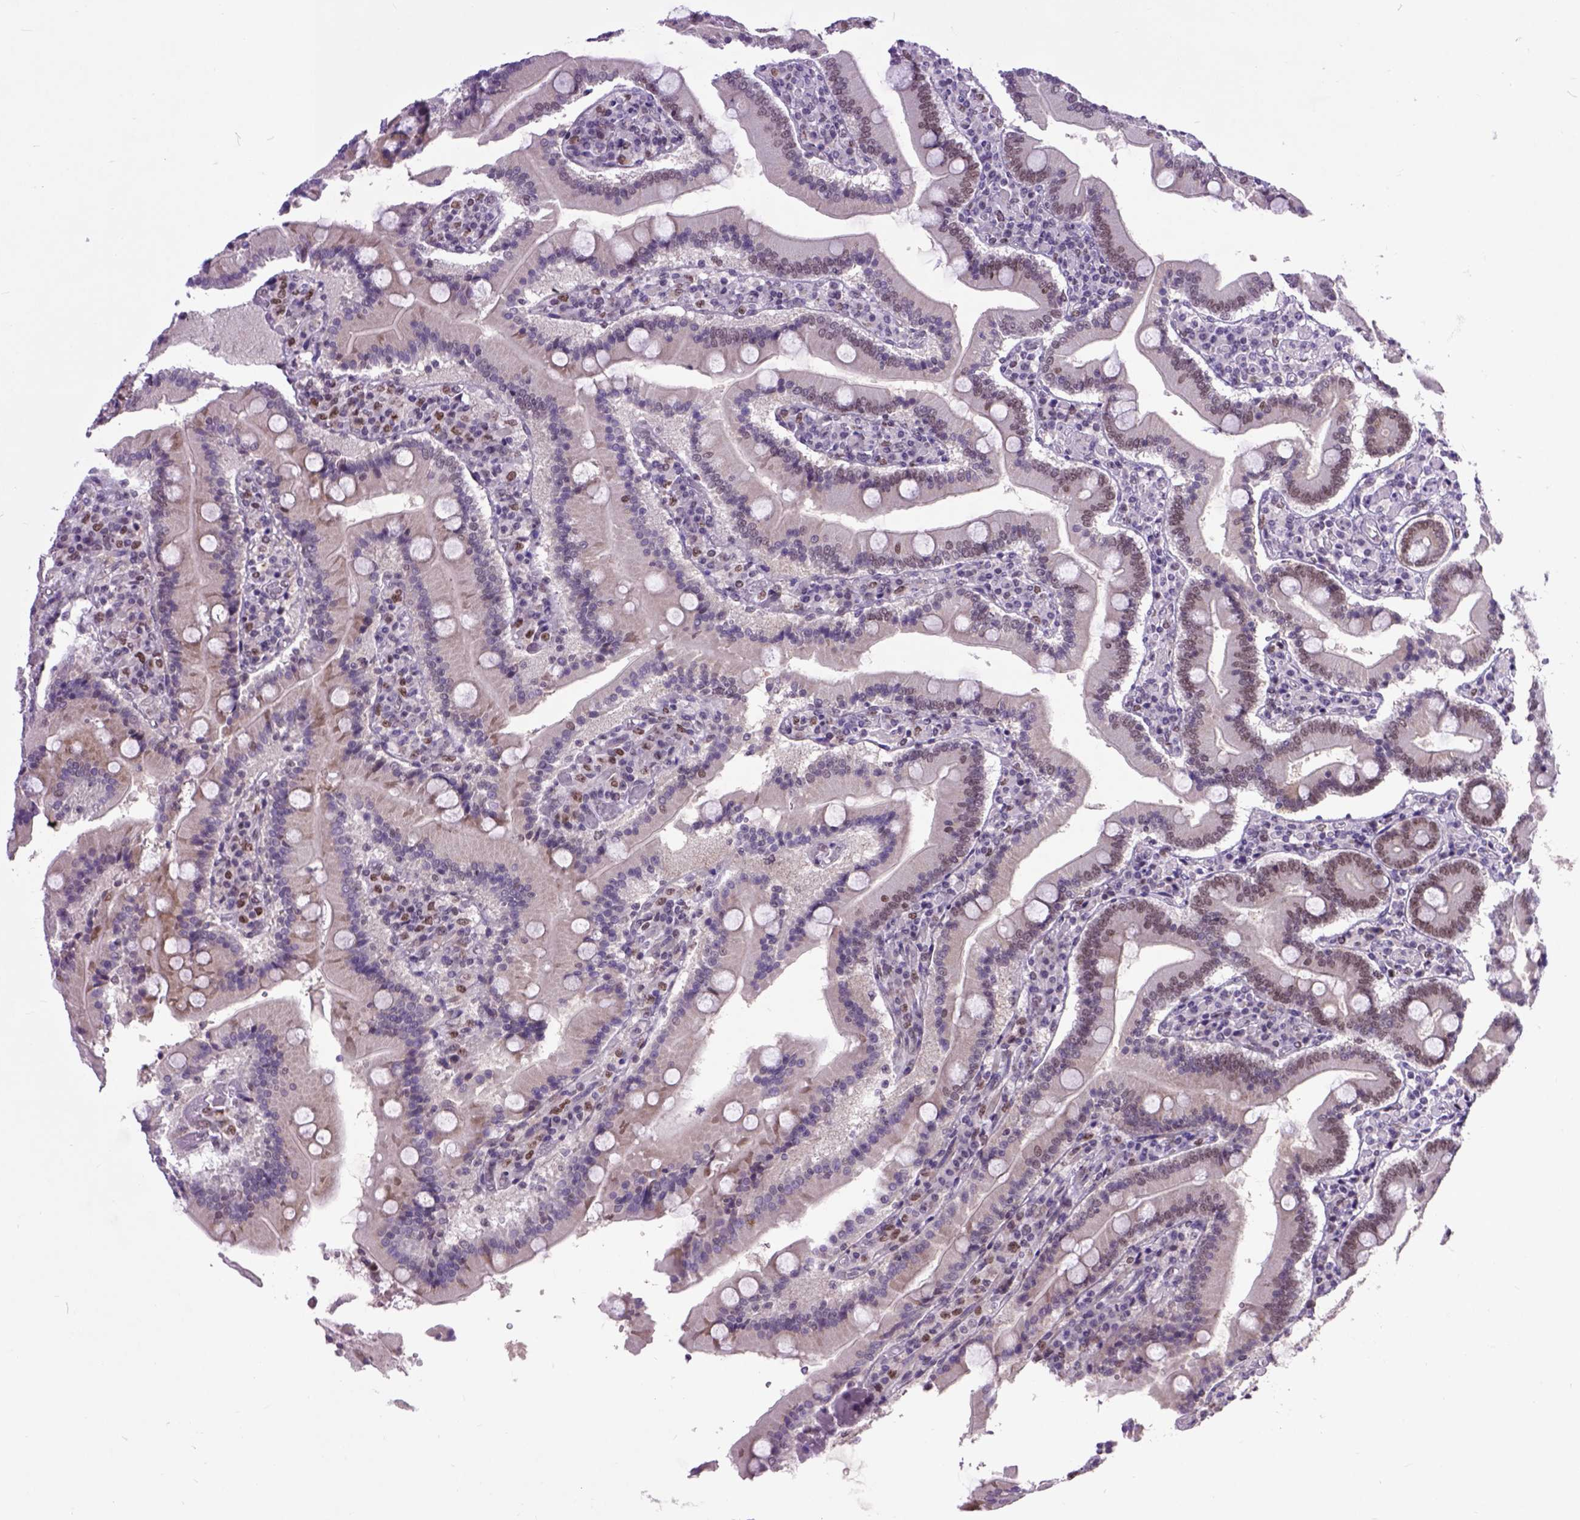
{"staining": {"intensity": "moderate", "quantity": "25%-75%", "location": "nuclear"}, "tissue": "duodenum", "cell_type": "Glandular cells", "image_type": "normal", "snomed": [{"axis": "morphology", "description": "Normal tissue, NOS"}, {"axis": "topography", "description": "Duodenum"}], "caption": "Protein expression analysis of normal human duodenum reveals moderate nuclear staining in approximately 25%-75% of glandular cells. Immunohistochemistry stains the protein of interest in brown and the nuclei are stained blue.", "gene": "RCC2", "patient": {"sex": "female", "age": 62}}